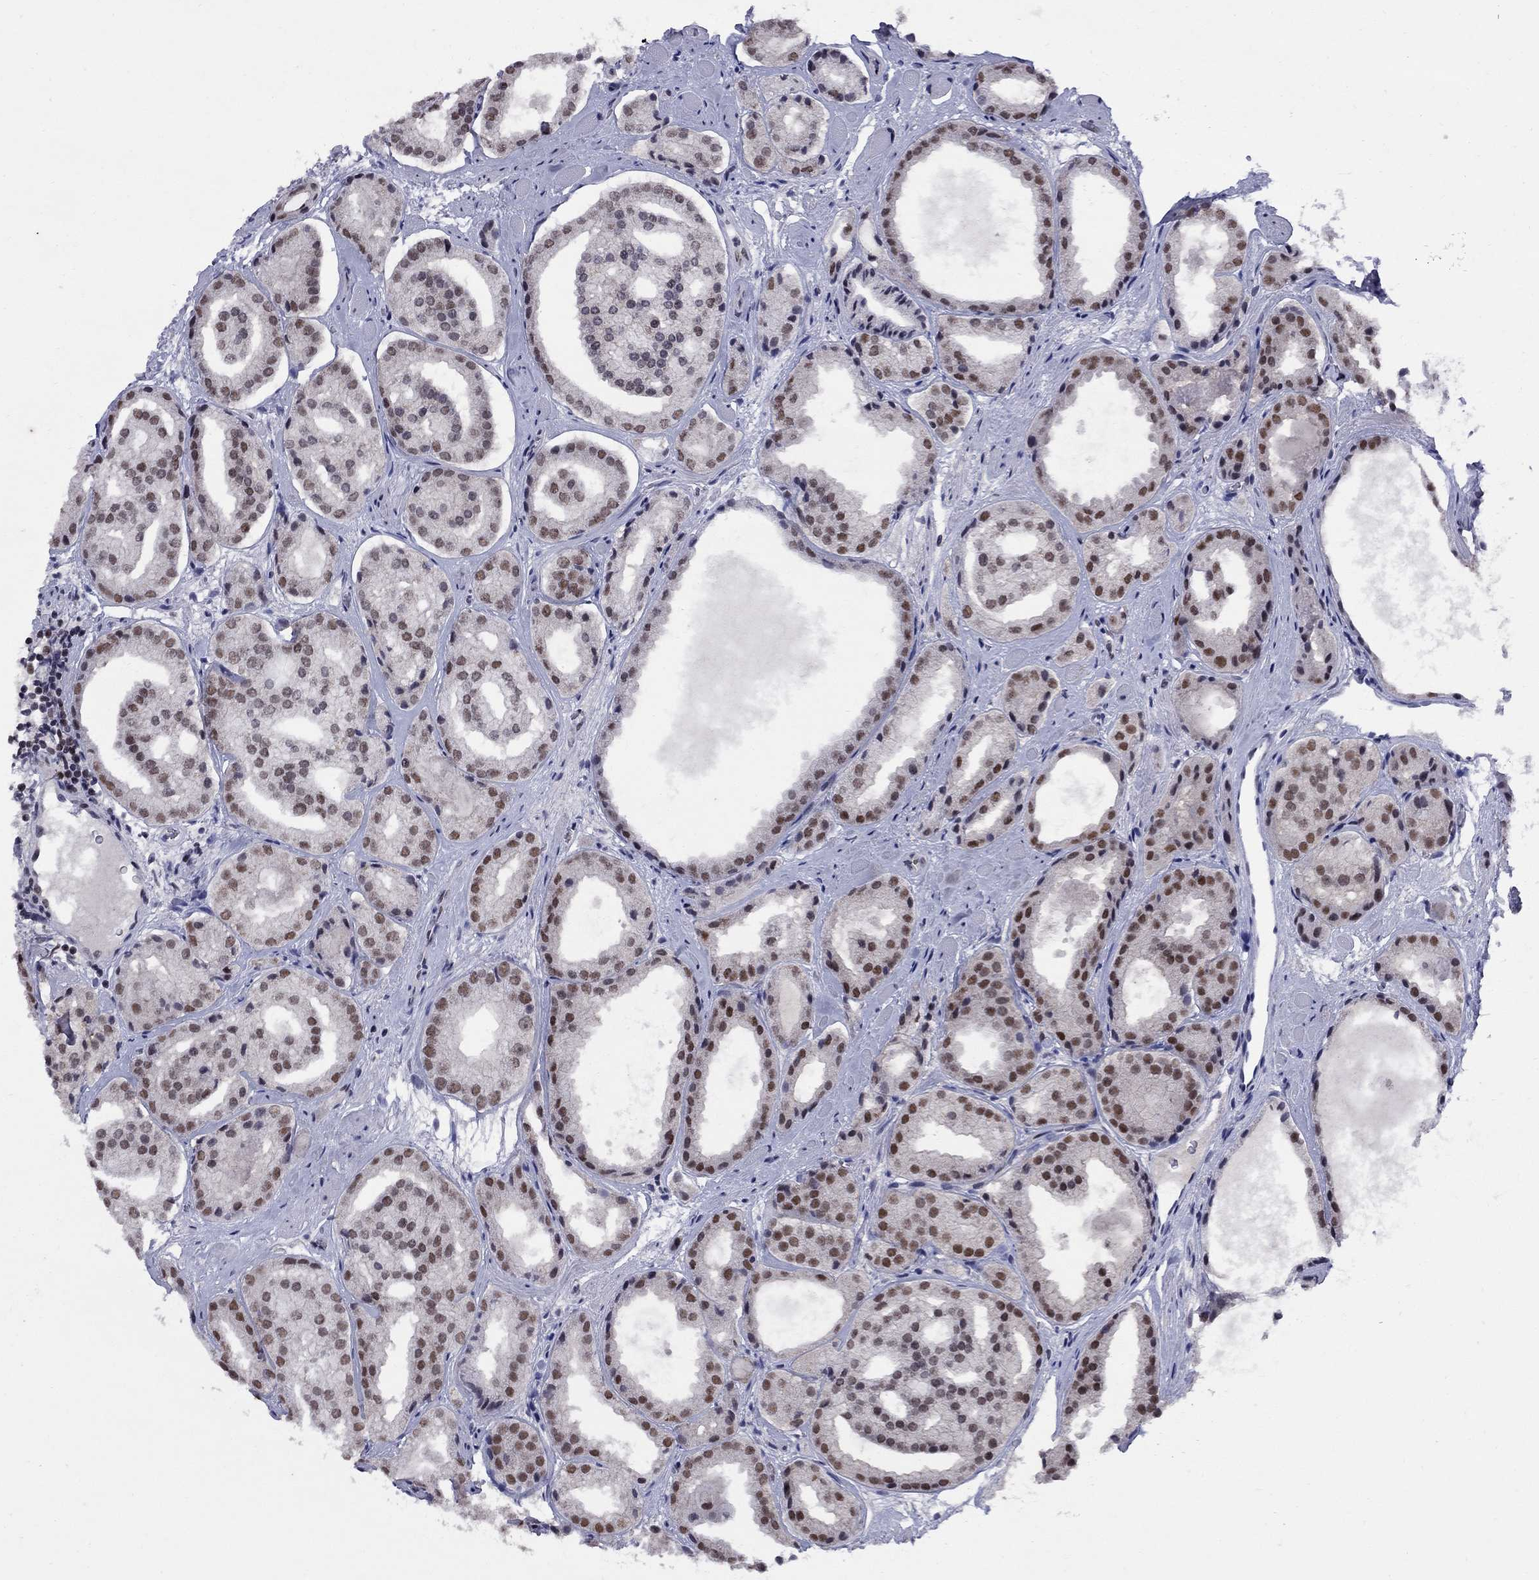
{"staining": {"intensity": "moderate", "quantity": "25%-75%", "location": "nuclear"}, "tissue": "prostate cancer", "cell_type": "Tumor cells", "image_type": "cancer", "snomed": [{"axis": "morphology", "description": "Adenocarcinoma, Low grade"}, {"axis": "topography", "description": "Prostate"}], "caption": "Immunohistochemical staining of human prostate cancer shows medium levels of moderate nuclear expression in approximately 25%-75% of tumor cells.", "gene": "TAF9", "patient": {"sex": "male", "age": 69}}